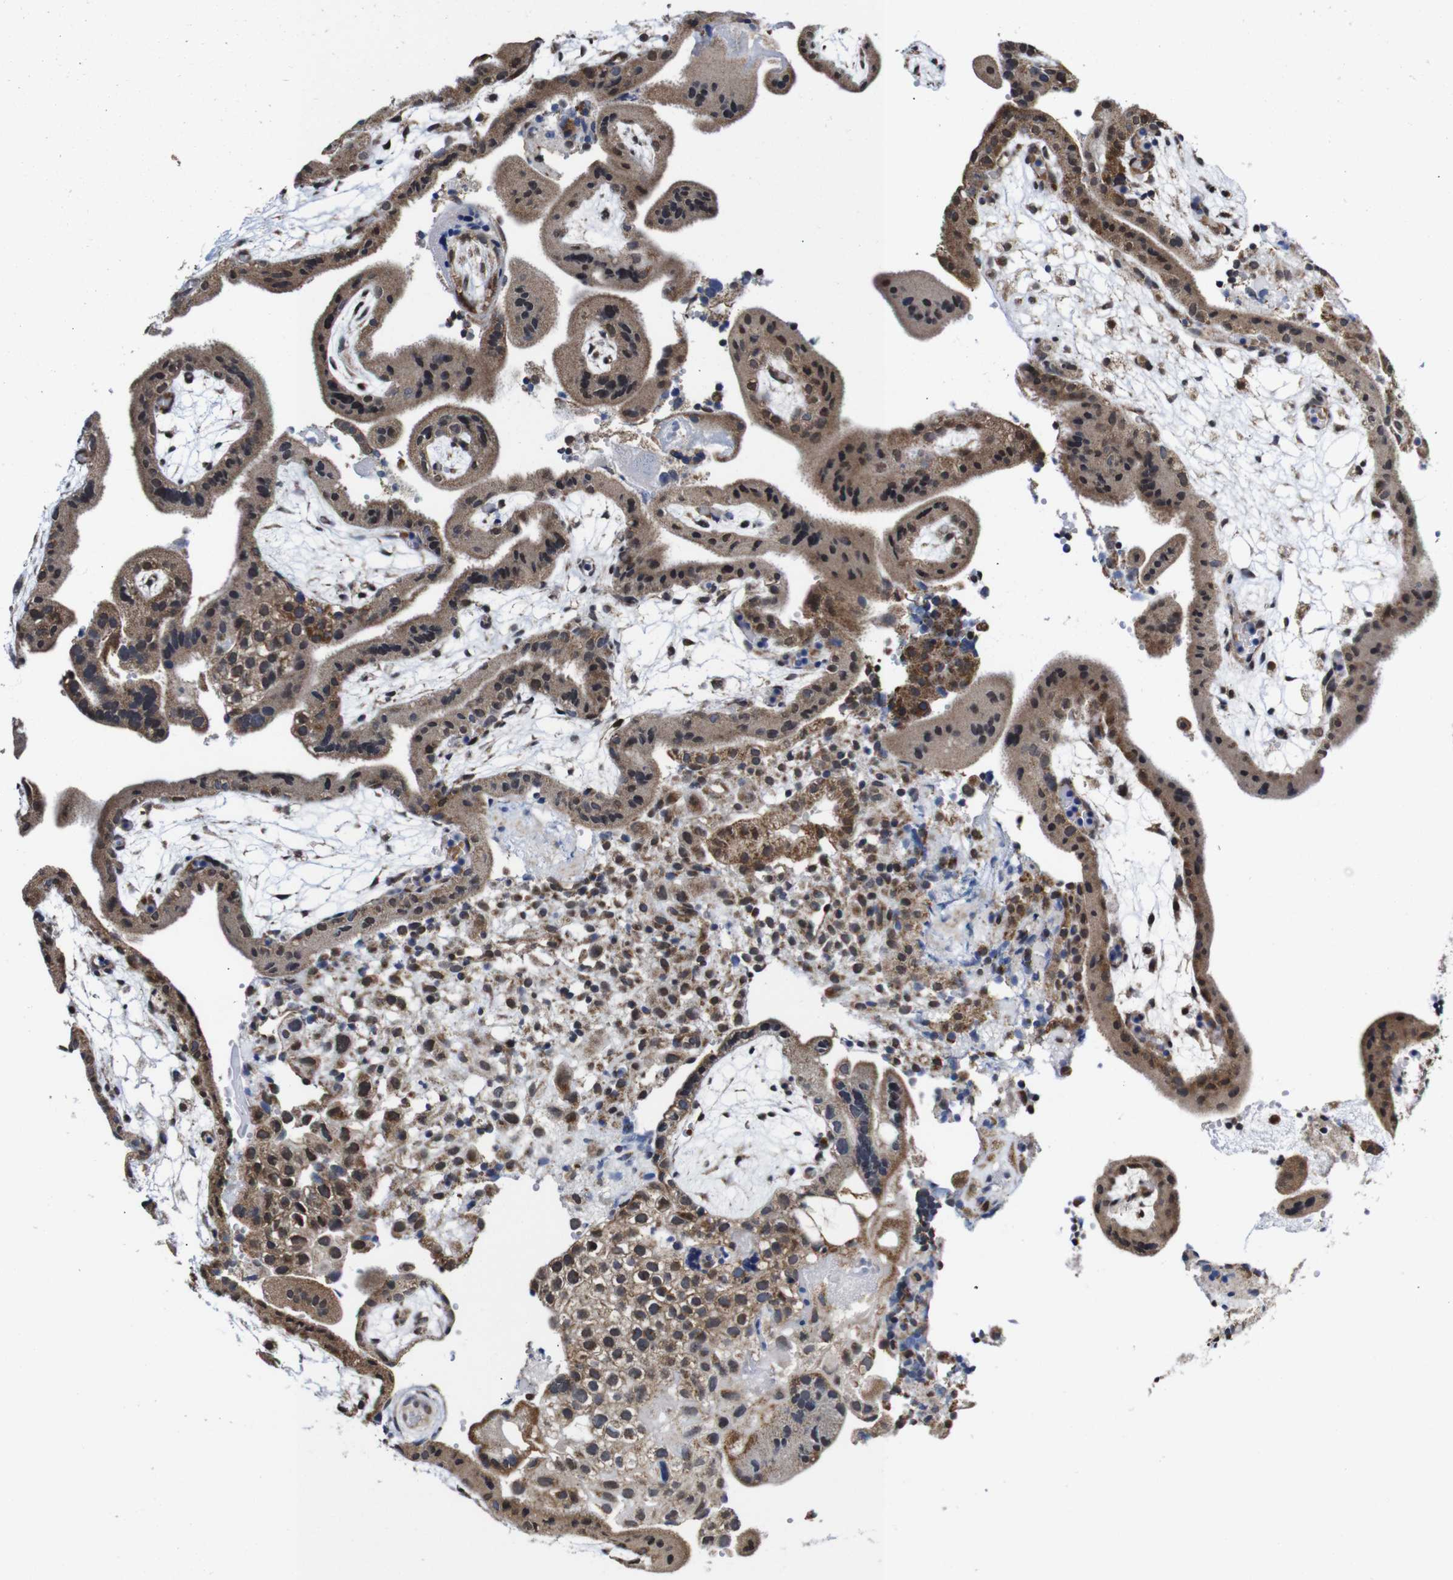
{"staining": {"intensity": "moderate", "quantity": "25%-75%", "location": "cytoplasmic/membranous"}, "tissue": "placenta", "cell_type": "Decidual cells", "image_type": "normal", "snomed": [{"axis": "morphology", "description": "Normal tissue, NOS"}, {"axis": "topography", "description": "Placenta"}], "caption": "Decidual cells show medium levels of moderate cytoplasmic/membranous staining in approximately 25%-75% of cells in benign human placenta.", "gene": "C17orf80", "patient": {"sex": "female", "age": 18}}